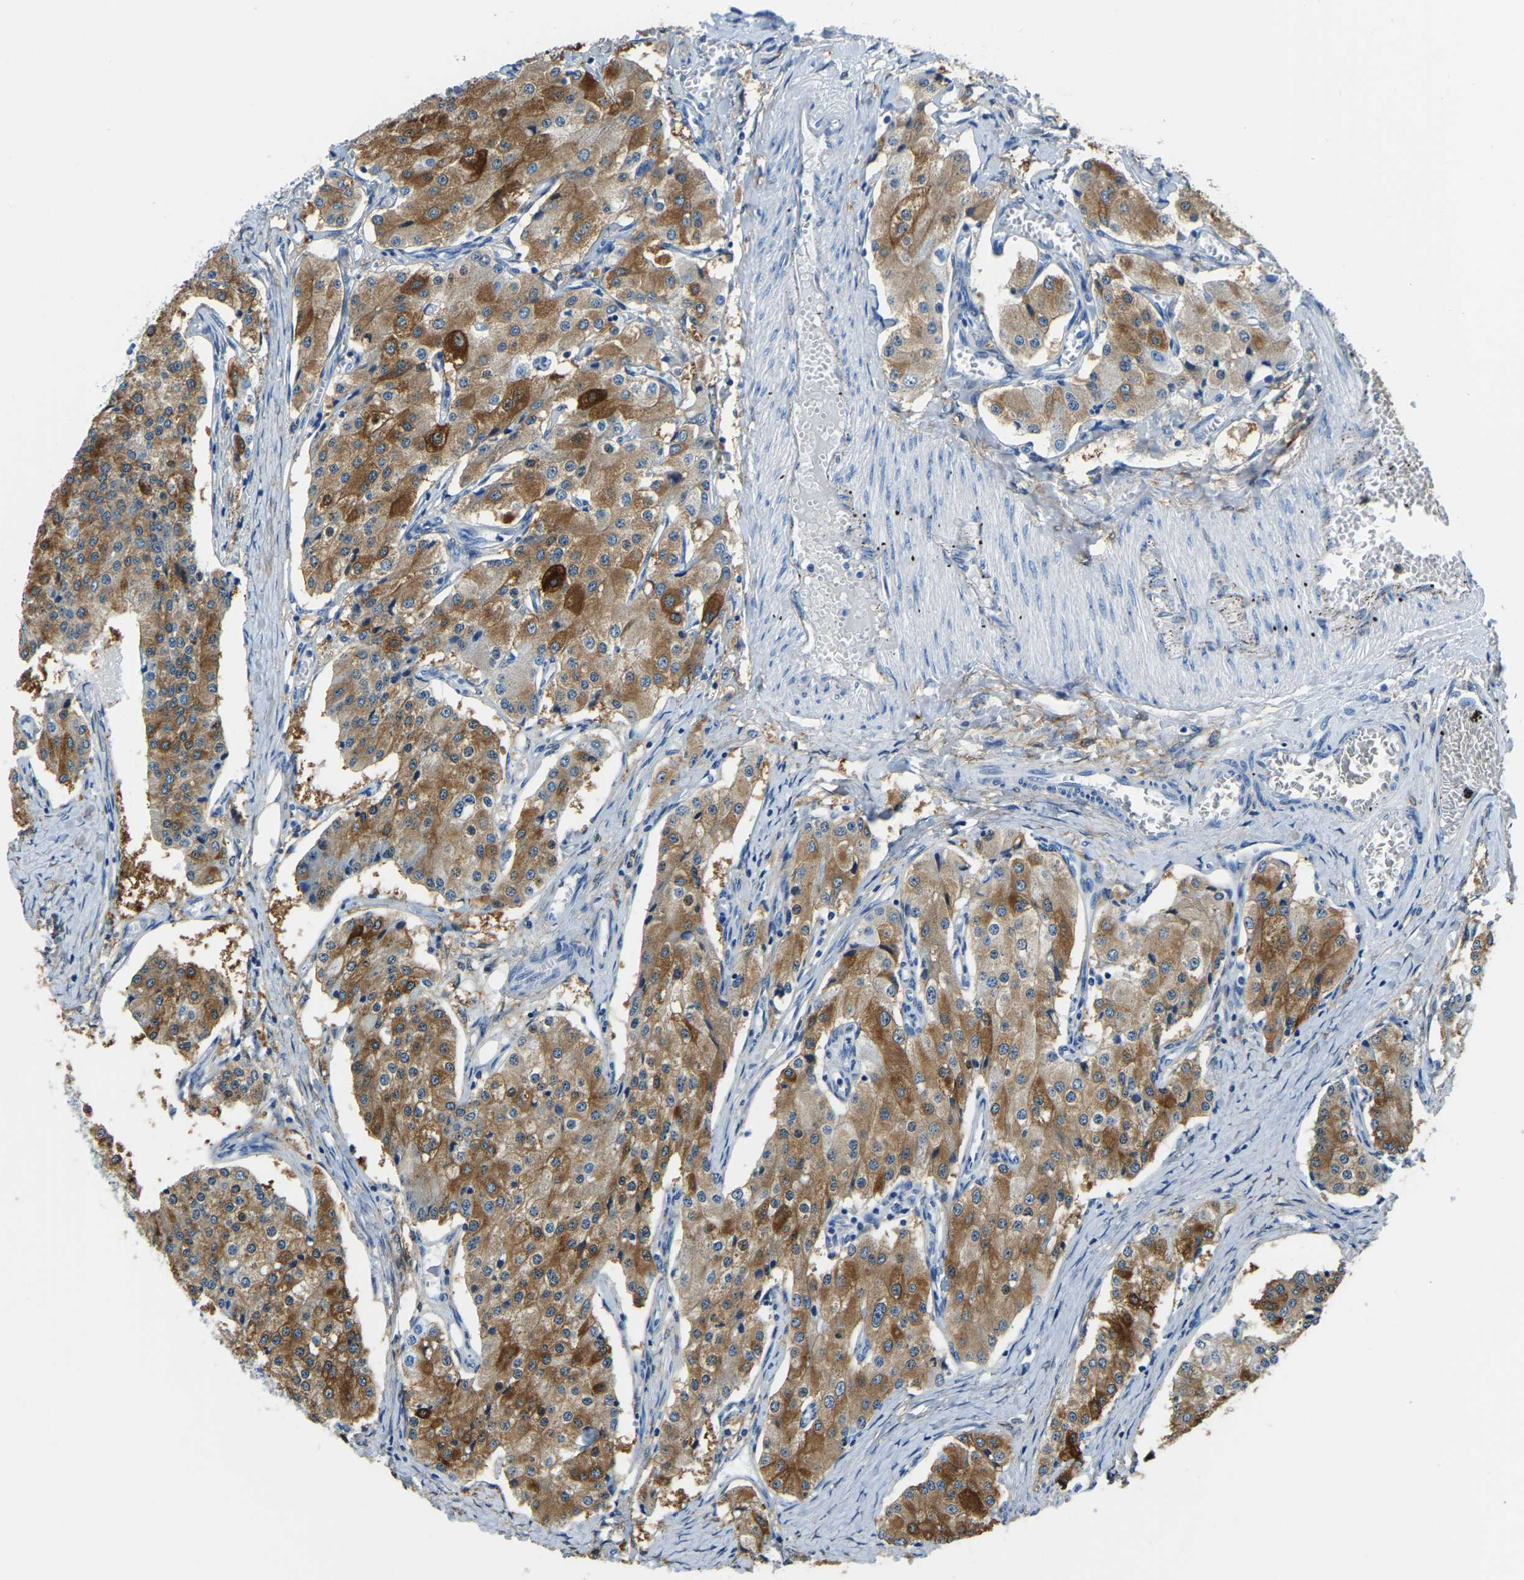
{"staining": {"intensity": "moderate", "quantity": ">75%", "location": "cytoplasmic/membranous"}, "tissue": "carcinoid", "cell_type": "Tumor cells", "image_type": "cancer", "snomed": [{"axis": "morphology", "description": "Carcinoid, malignant, NOS"}, {"axis": "topography", "description": "Colon"}], "caption": "There is medium levels of moderate cytoplasmic/membranous expression in tumor cells of carcinoid, as demonstrated by immunohistochemical staining (brown color).", "gene": "ZDHHC13", "patient": {"sex": "female", "age": 52}}